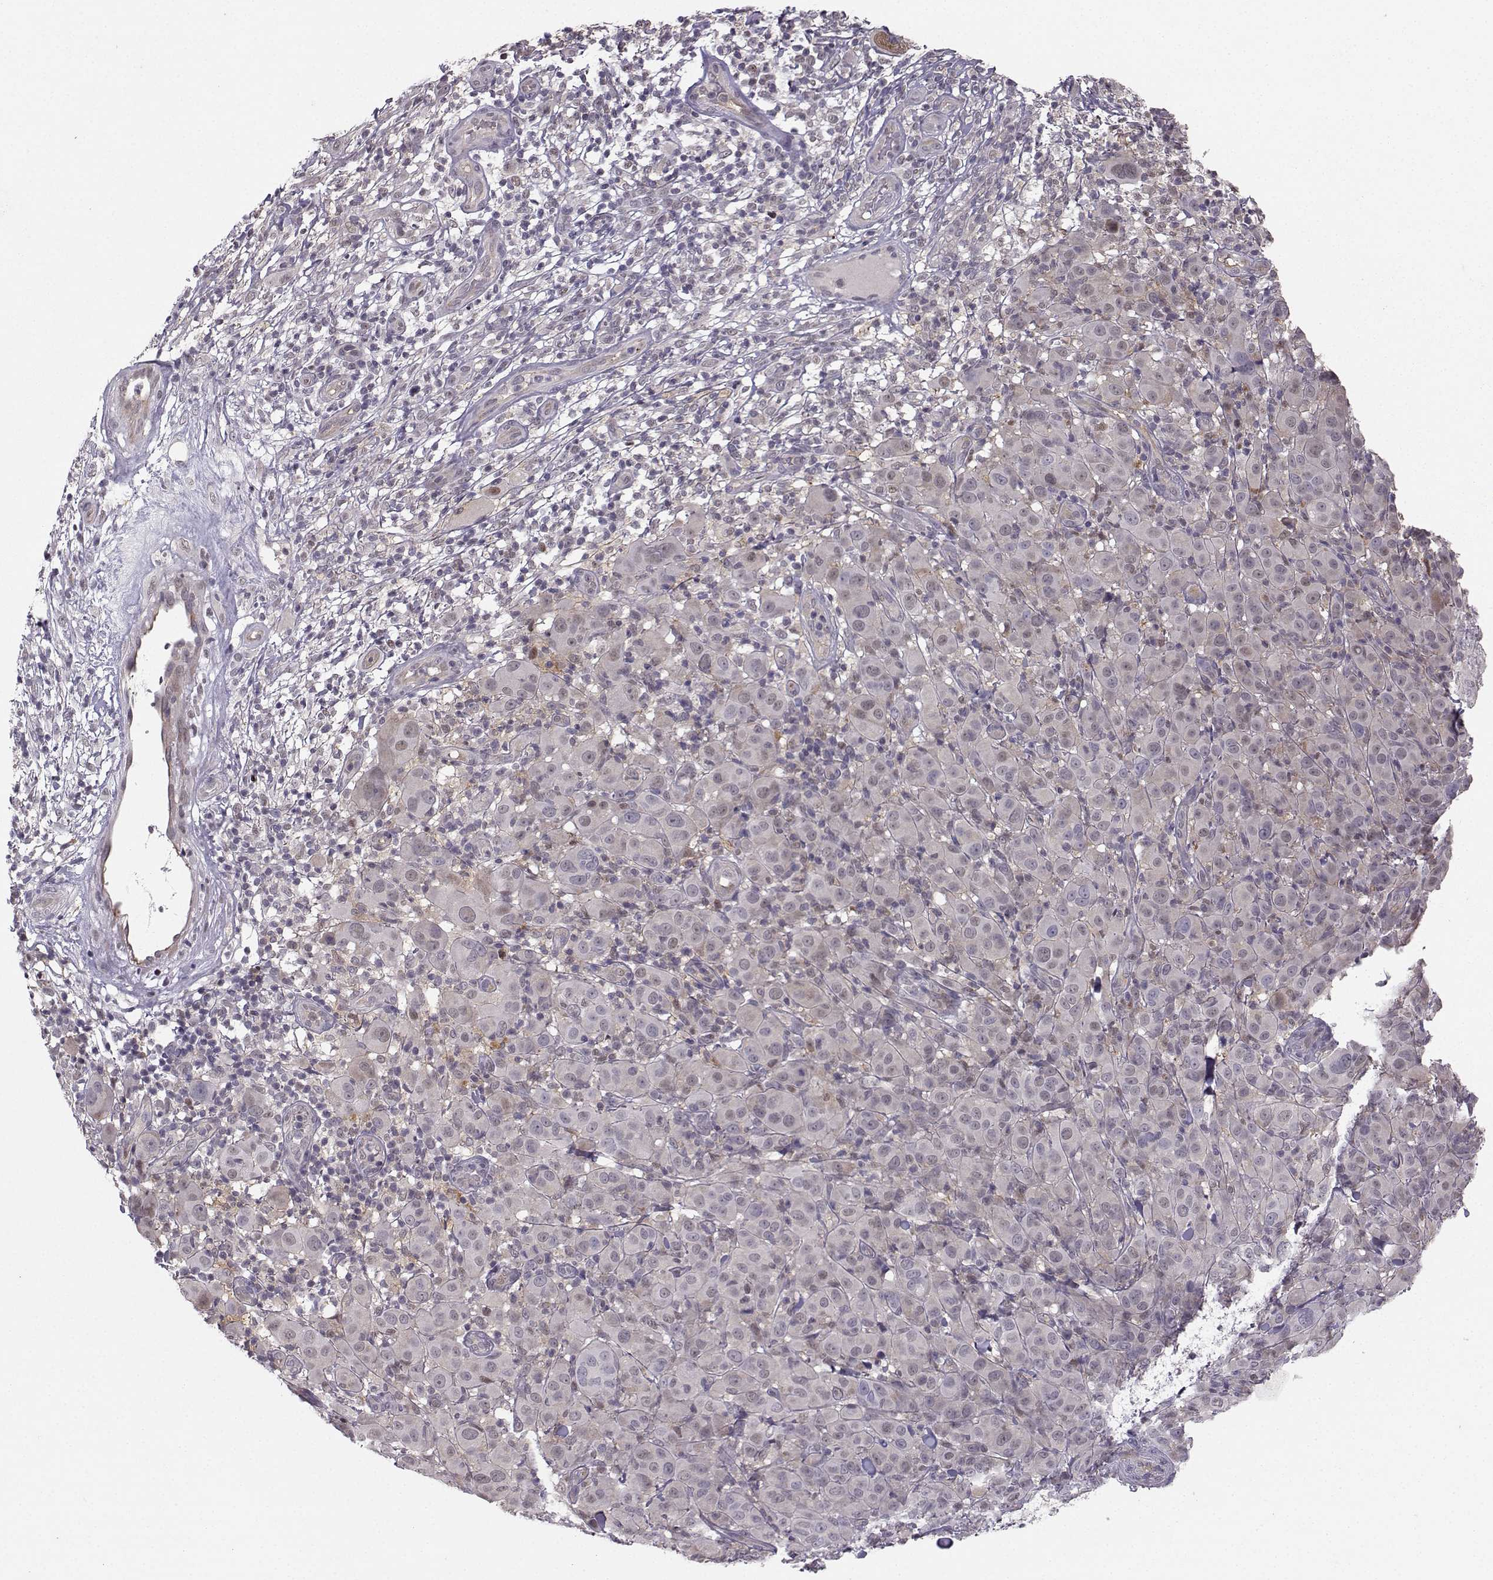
{"staining": {"intensity": "negative", "quantity": "none", "location": "none"}, "tissue": "melanoma", "cell_type": "Tumor cells", "image_type": "cancer", "snomed": [{"axis": "morphology", "description": "Malignant melanoma, NOS"}, {"axis": "topography", "description": "Skin"}], "caption": "DAB immunohistochemical staining of melanoma demonstrates no significant expression in tumor cells. Brightfield microscopy of immunohistochemistry stained with DAB (brown) and hematoxylin (blue), captured at high magnification.", "gene": "PKP2", "patient": {"sex": "female", "age": 87}}